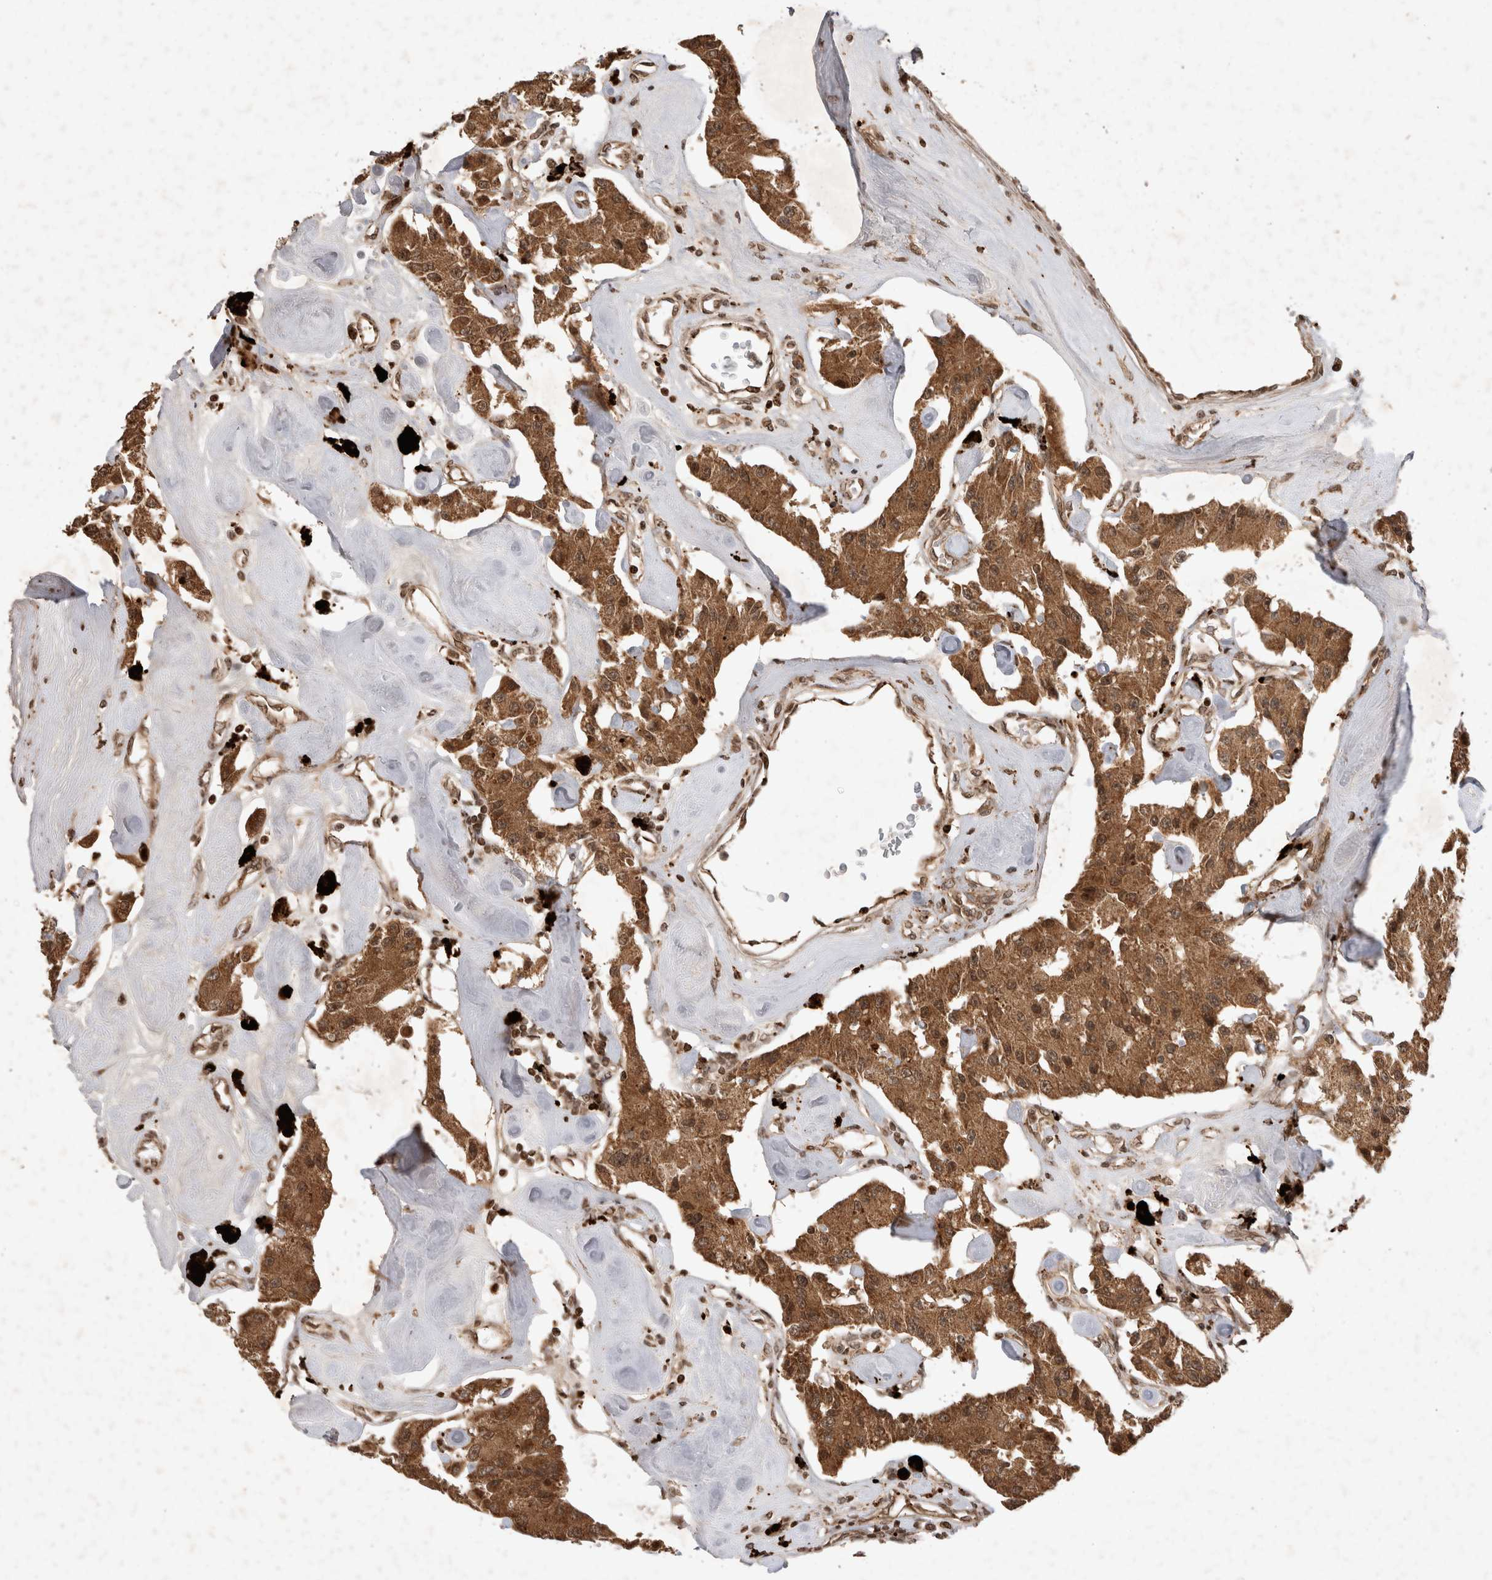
{"staining": {"intensity": "moderate", "quantity": ">75%", "location": "cytoplasmic/membranous"}, "tissue": "carcinoid", "cell_type": "Tumor cells", "image_type": "cancer", "snomed": [{"axis": "morphology", "description": "Carcinoid, malignant, NOS"}, {"axis": "topography", "description": "Pancreas"}], "caption": "This histopathology image exhibits immunohistochemistry (IHC) staining of malignant carcinoid, with medium moderate cytoplasmic/membranous staining in about >75% of tumor cells.", "gene": "FAM221A", "patient": {"sex": "male", "age": 41}}